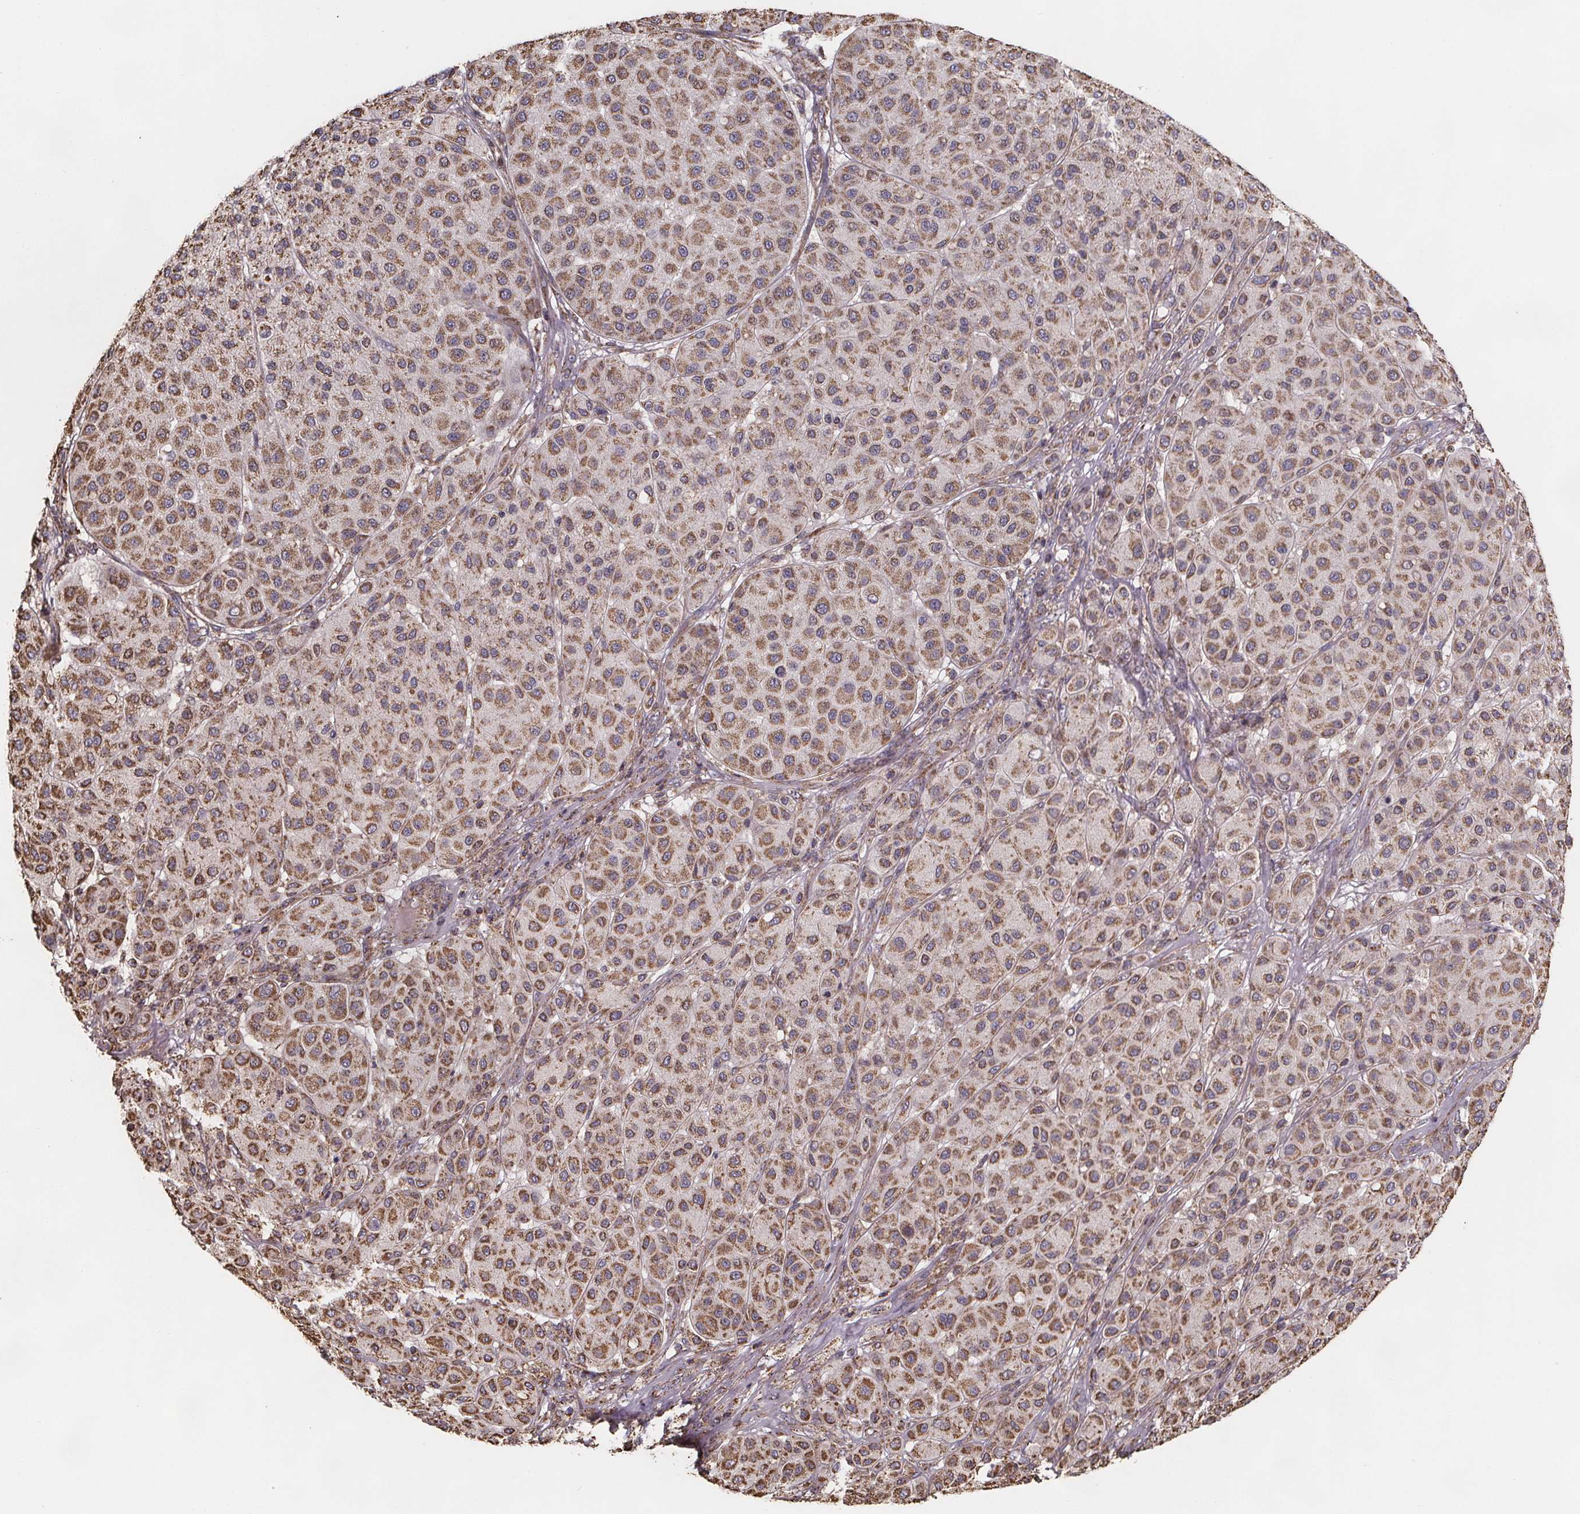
{"staining": {"intensity": "moderate", "quantity": ">75%", "location": "cytoplasmic/membranous"}, "tissue": "melanoma", "cell_type": "Tumor cells", "image_type": "cancer", "snomed": [{"axis": "morphology", "description": "Malignant melanoma, Metastatic site"}, {"axis": "topography", "description": "Smooth muscle"}], "caption": "This image shows immunohistochemistry staining of human malignant melanoma (metastatic site), with medium moderate cytoplasmic/membranous positivity in about >75% of tumor cells.", "gene": "SLC35D2", "patient": {"sex": "male", "age": 41}}